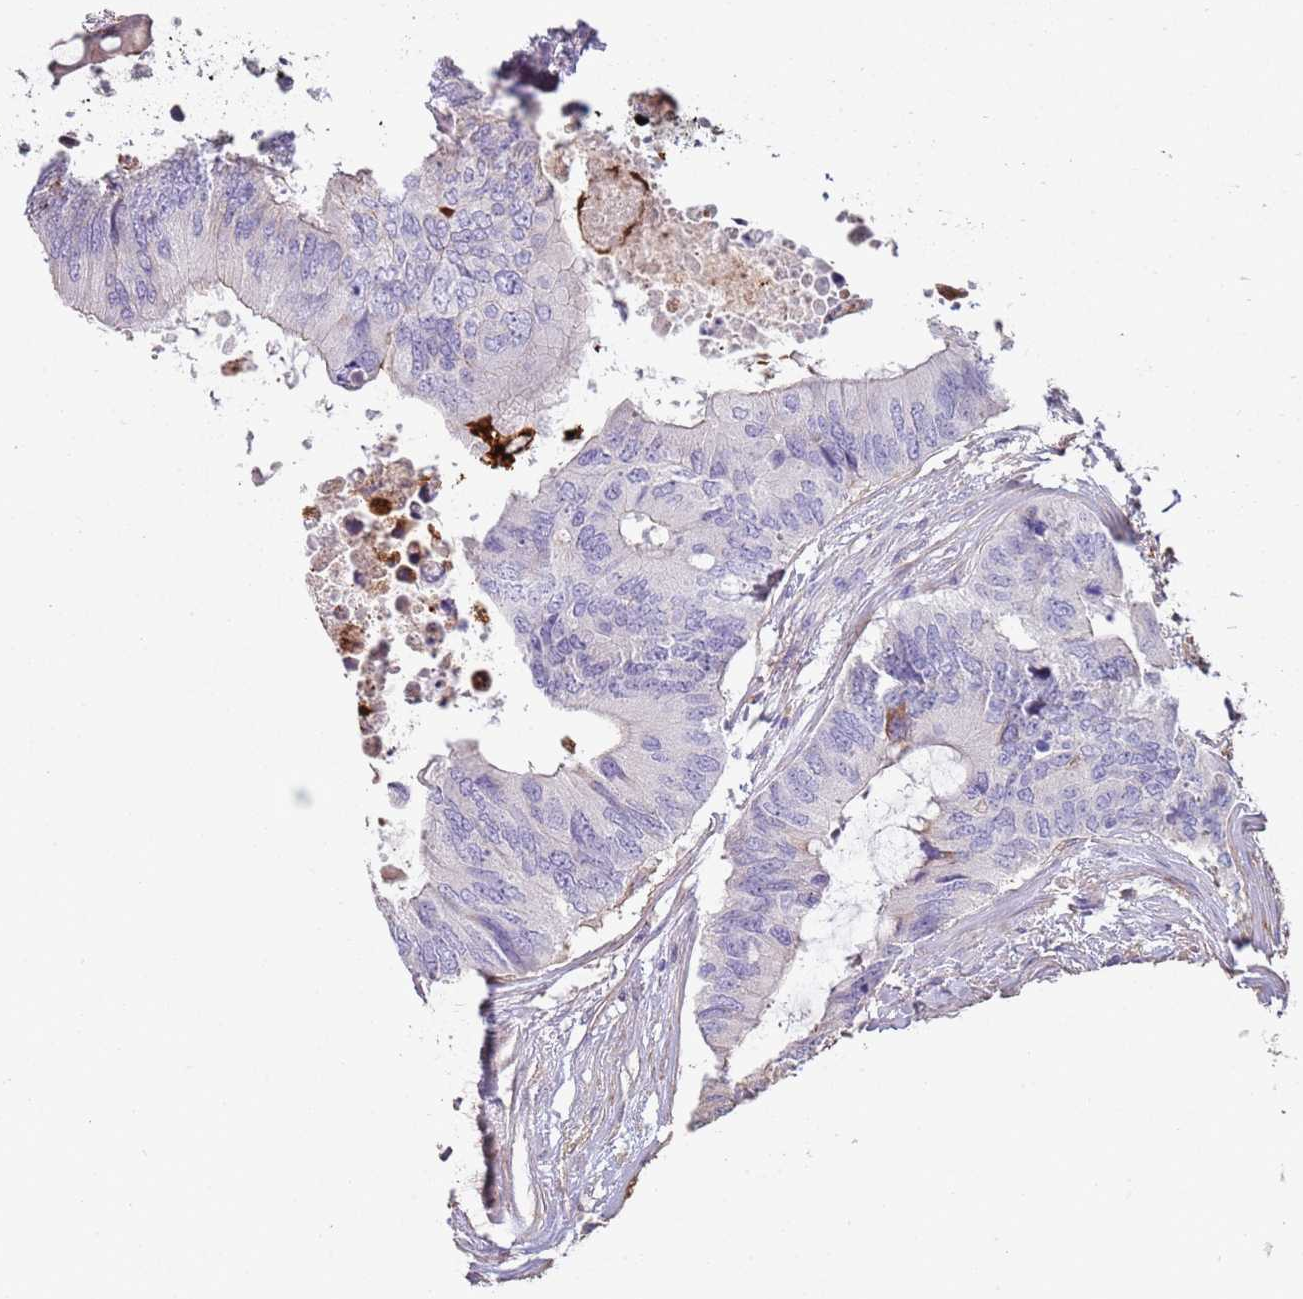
{"staining": {"intensity": "moderate", "quantity": "<25%", "location": "cytoplasmic/membranous"}, "tissue": "colorectal cancer", "cell_type": "Tumor cells", "image_type": "cancer", "snomed": [{"axis": "morphology", "description": "Adenocarcinoma, NOS"}, {"axis": "topography", "description": "Colon"}], "caption": "Protein expression analysis of colorectal adenocarcinoma demonstrates moderate cytoplasmic/membranous staining in about <25% of tumor cells. (DAB (3,3'-diaminobenzidine) IHC, brown staining for protein, blue staining for nuclei).", "gene": "NBPF3", "patient": {"sex": "male", "age": 71}}